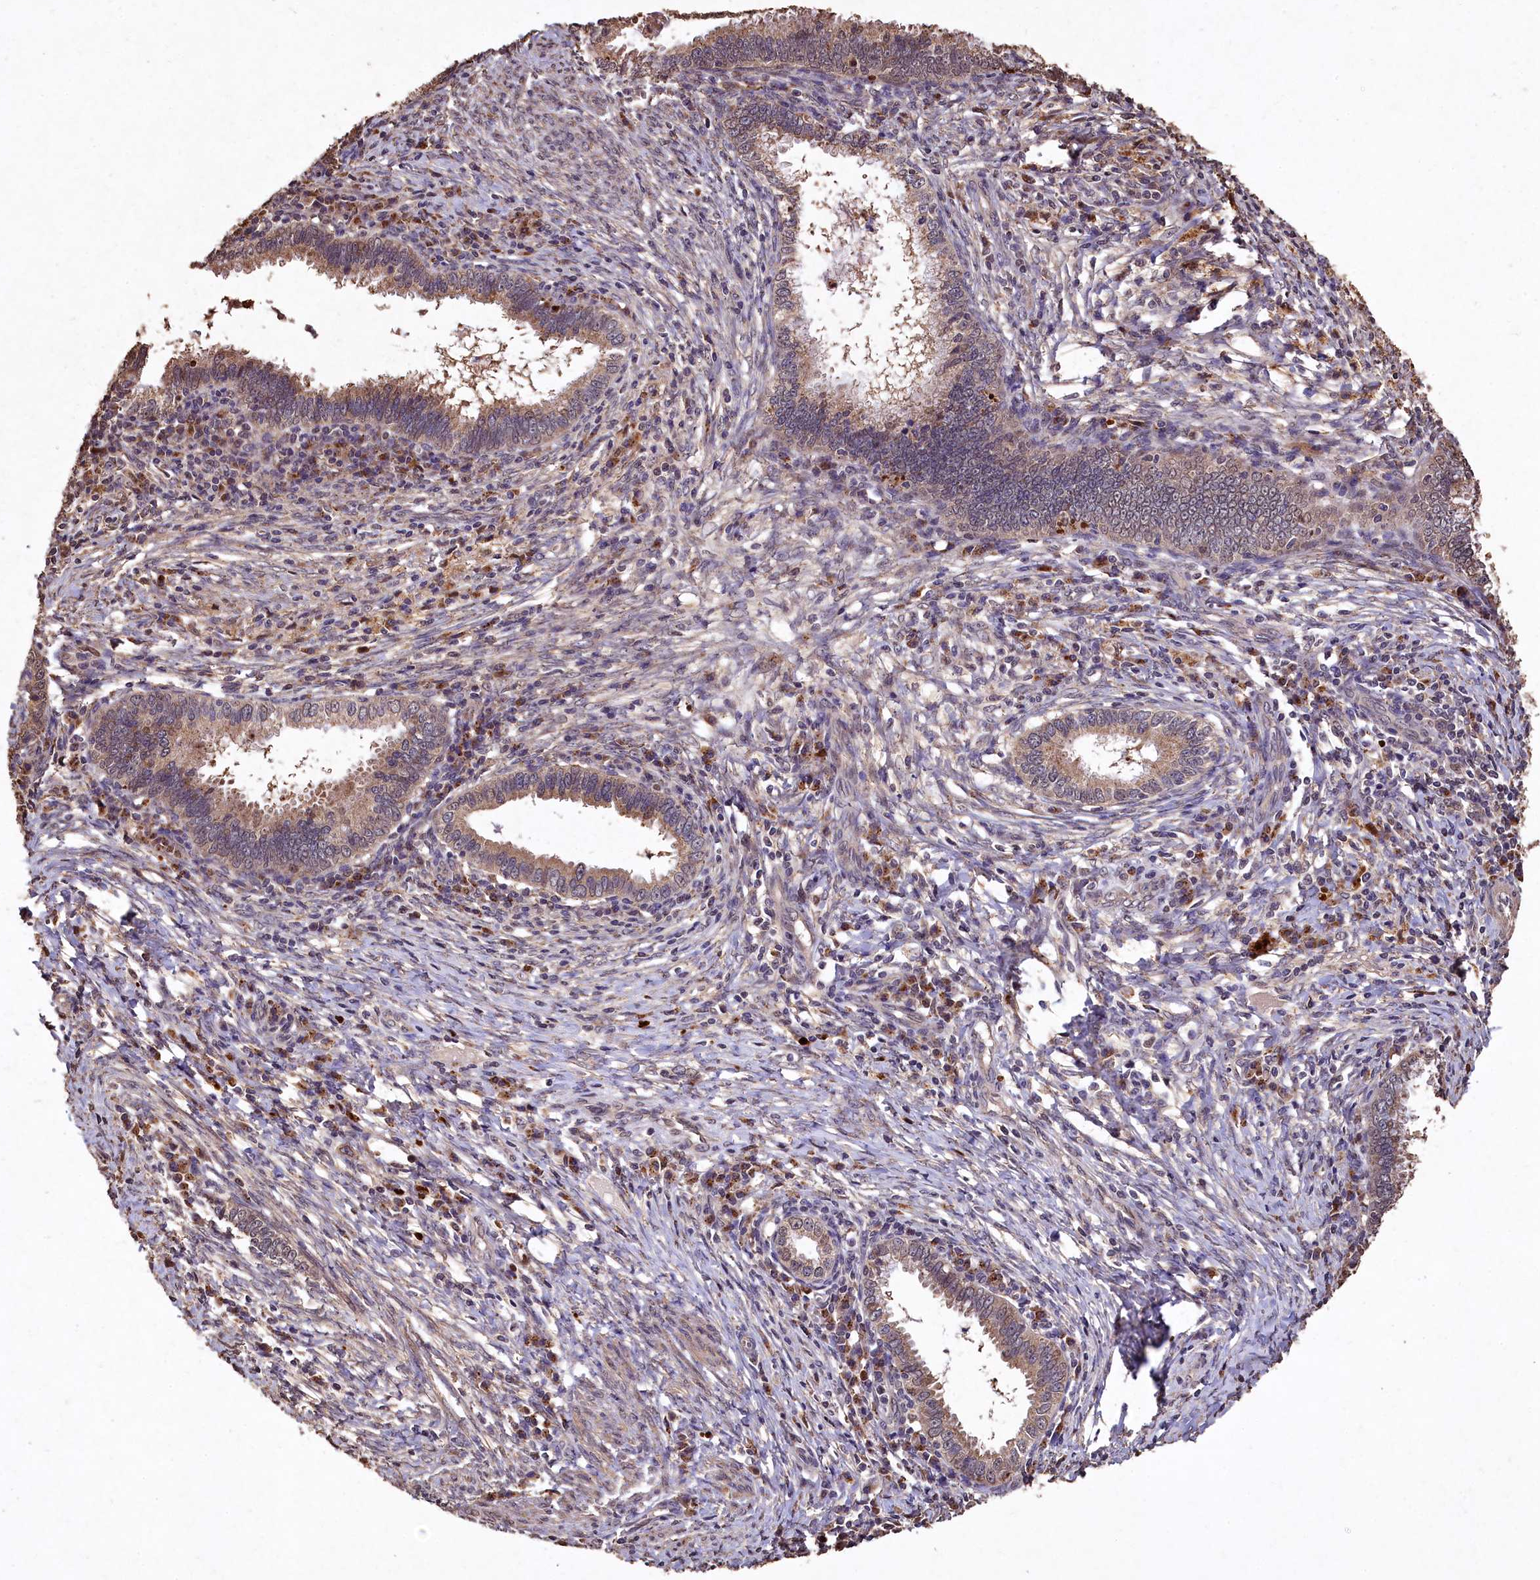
{"staining": {"intensity": "weak", "quantity": ">75%", "location": "cytoplasmic/membranous"}, "tissue": "cervical cancer", "cell_type": "Tumor cells", "image_type": "cancer", "snomed": [{"axis": "morphology", "description": "Adenocarcinoma, NOS"}, {"axis": "topography", "description": "Cervix"}], "caption": "Immunohistochemistry histopathology image of neoplastic tissue: cervical cancer (adenocarcinoma) stained using immunohistochemistry (IHC) displays low levels of weak protein expression localized specifically in the cytoplasmic/membranous of tumor cells, appearing as a cytoplasmic/membranous brown color.", "gene": "LSM4", "patient": {"sex": "female", "age": 36}}